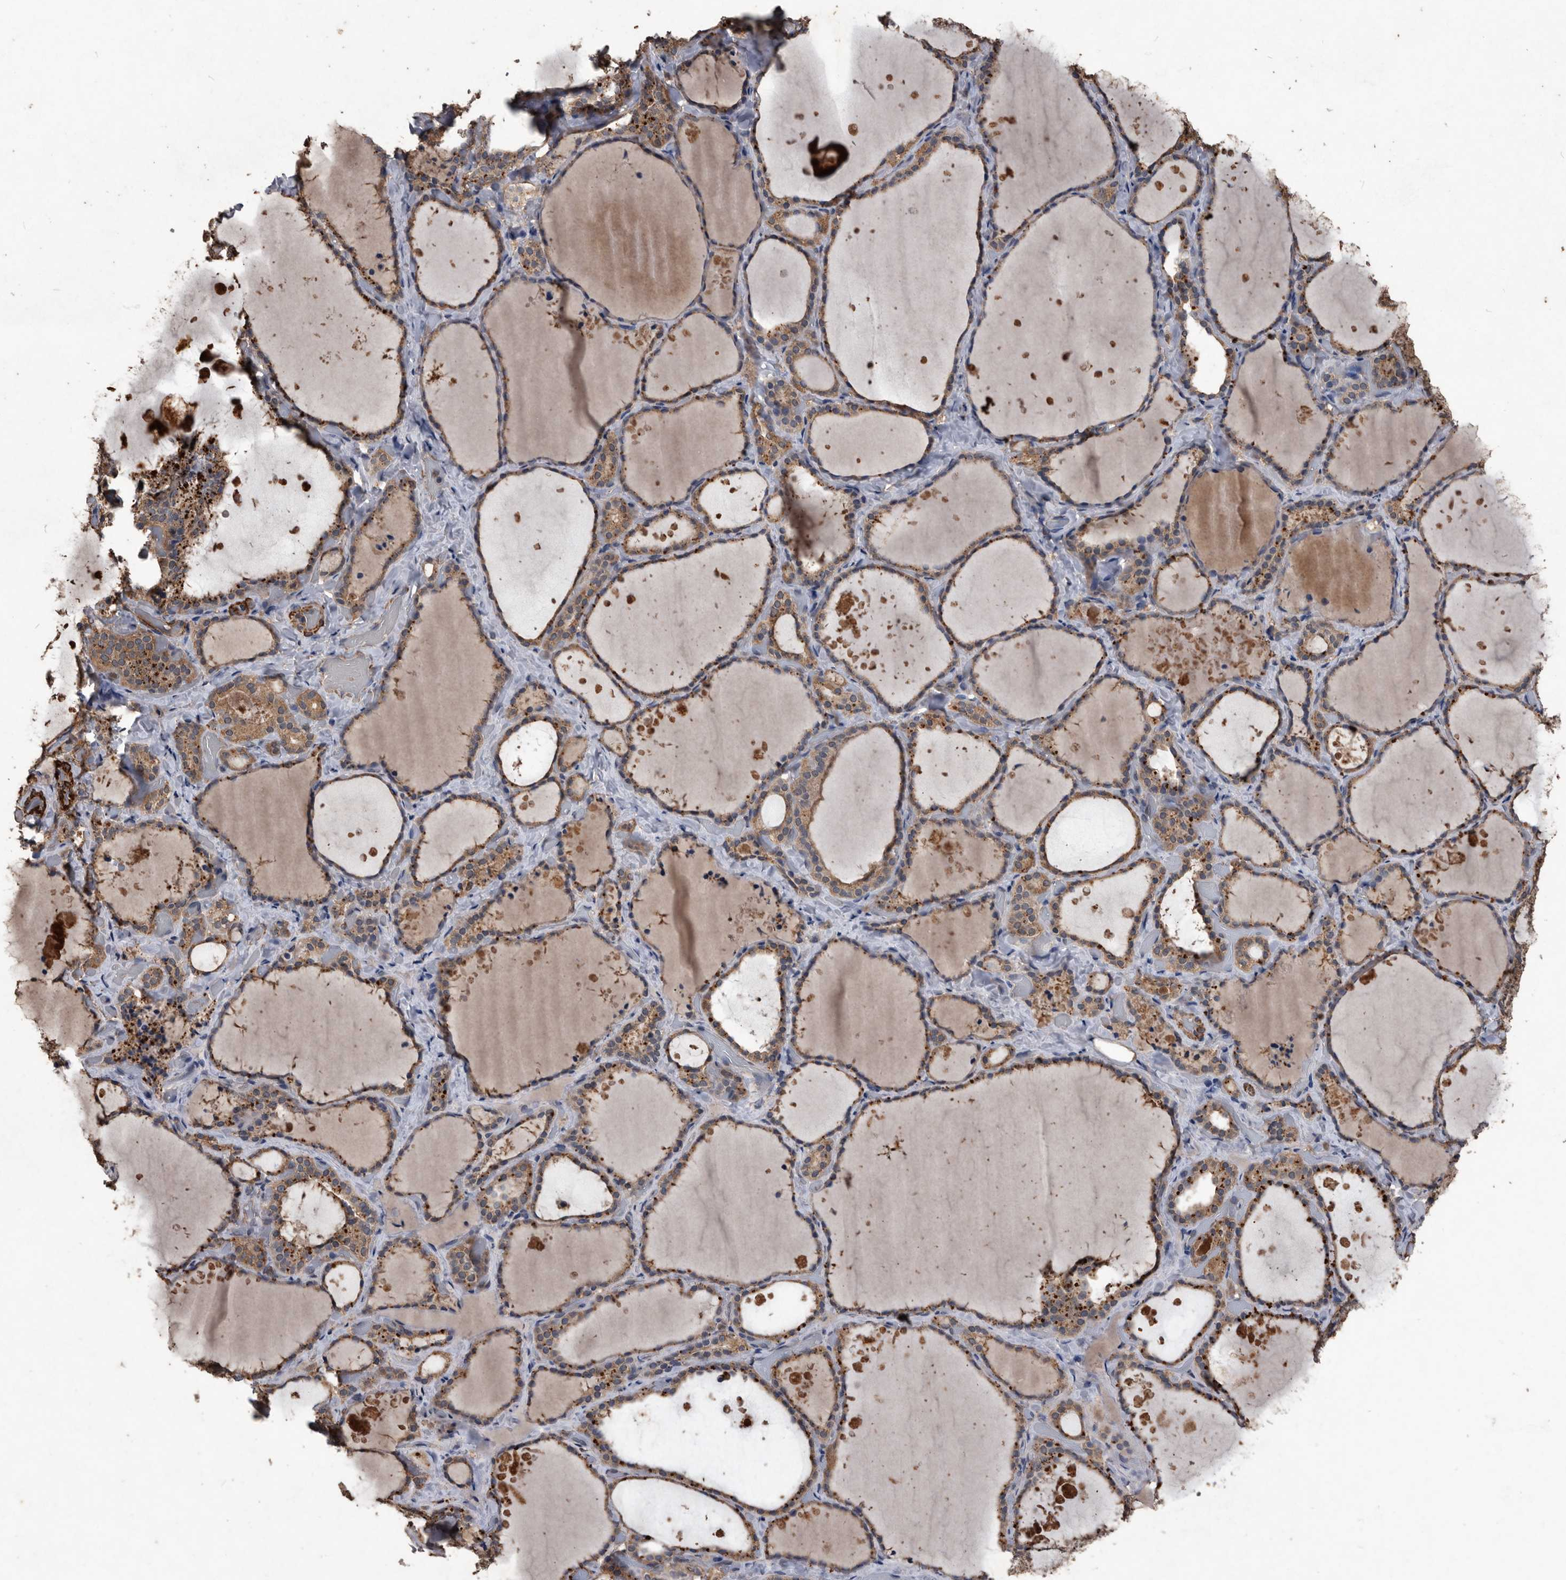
{"staining": {"intensity": "moderate", "quantity": ">75%", "location": "cytoplasmic/membranous"}, "tissue": "thyroid gland", "cell_type": "Glandular cells", "image_type": "normal", "snomed": [{"axis": "morphology", "description": "Normal tissue, NOS"}, {"axis": "topography", "description": "Thyroid gland"}], "caption": "Immunohistochemical staining of normal thyroid gland displays medium levels of moderate cytoplasmic/membranous positivity in about >75% of glandular cells. (DAB = brown stain, brightfield microscopy at high magnification).", "gene": "NRBP1", "patient": {"sex": "female", "age": 44}}